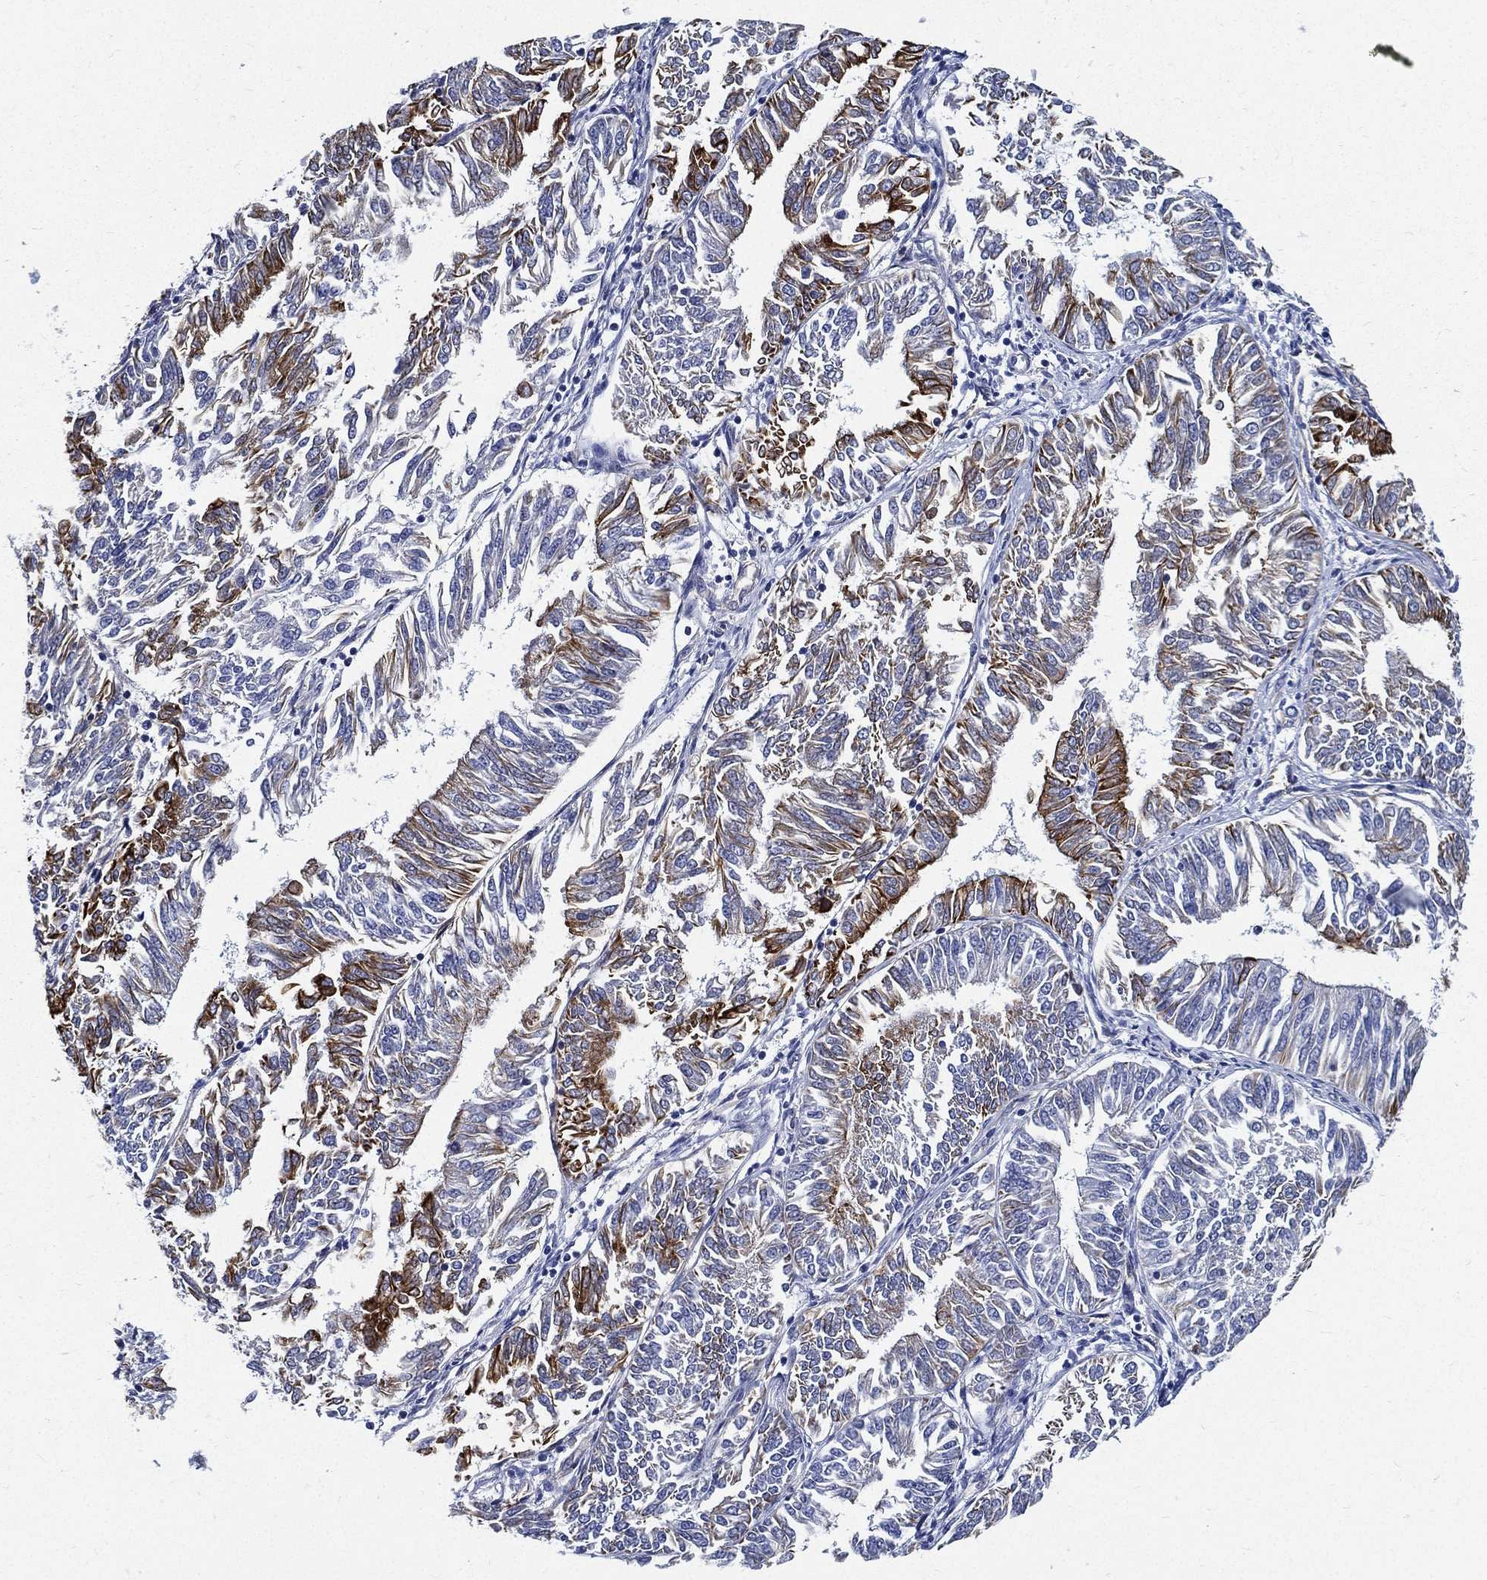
{"staining": {"intensity": "strong", "quantity": "<25%", "location": "cytoplasmic/membranous"}, "tissue": "endometrial cancer", "cell_type": "Tumor cells", "image_type": "cancer", "snomed": [{"axis": "morphology", "description": "Adenocarcinoma, NOS"}, {"axis": "topography", "description": "Endometrium"}], "caption": "Endometrial cancer (adenocarcinoma) stained for a protein demonstrates strong cytoplasmic/membranous positivity in tumor cells.", "gene": "NEDD9", "patient": {"sex": "female", "age": 58}}